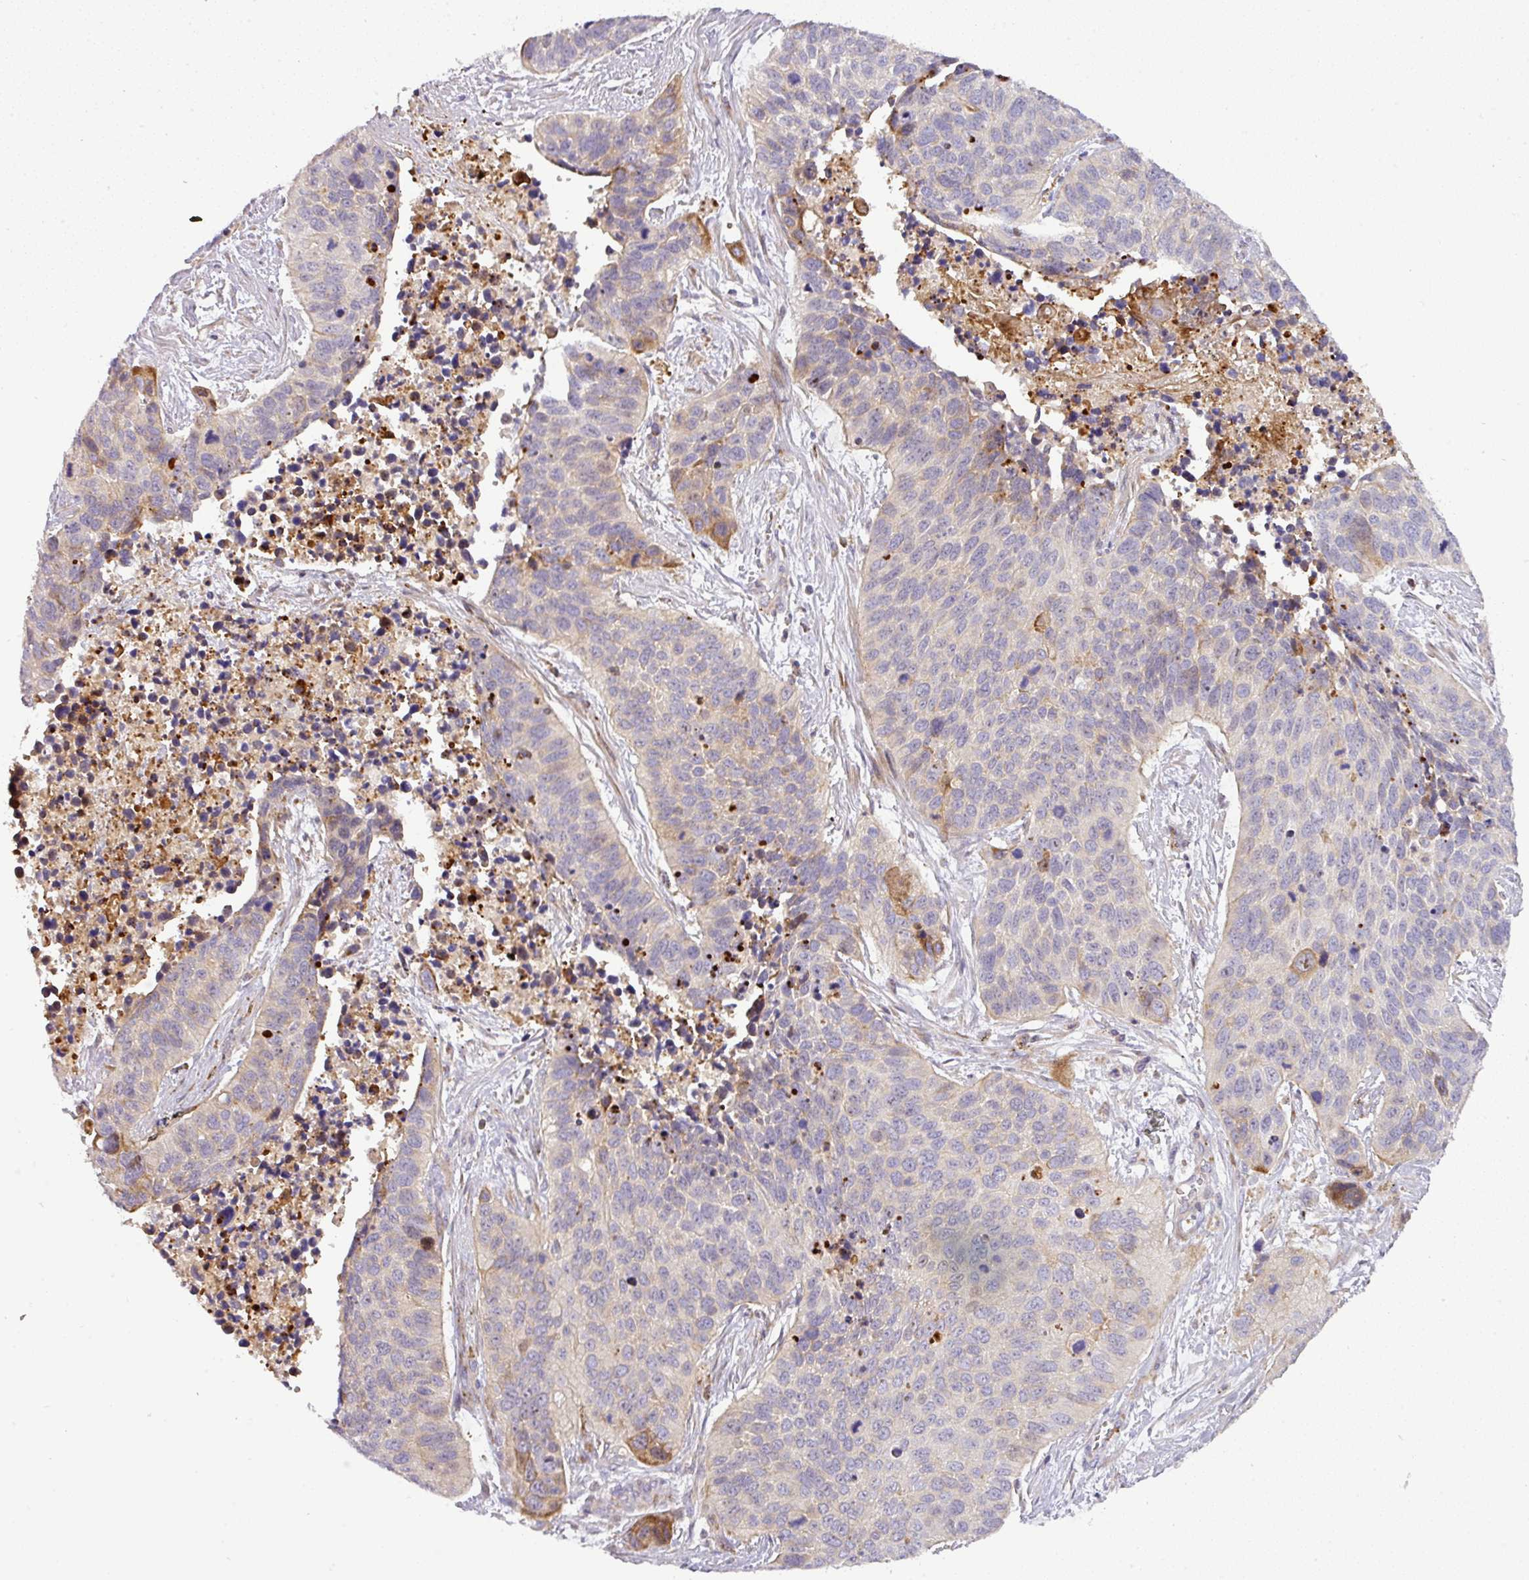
{"staining": {"intensity": "moderate", "quantity": "<25%", "location": "cytoplasmic/membranous"}, "tissue": "lung cancer", "cell_type": "Tumor cells", "image_type": "cancer", "snomed": [{"axis": "morphology", "description": "Squamous cell carcinoma, NOS"}, {"axis": "topography", "description": "Lung"}], "caption": "A histopathology image of human lung cancer stained for a protein exhibits moderate cytoplasmic/membranous brown staining in tumor cells.", "gene": "ATP6V1F", "patient": {"sex": "male", "age": 62}}